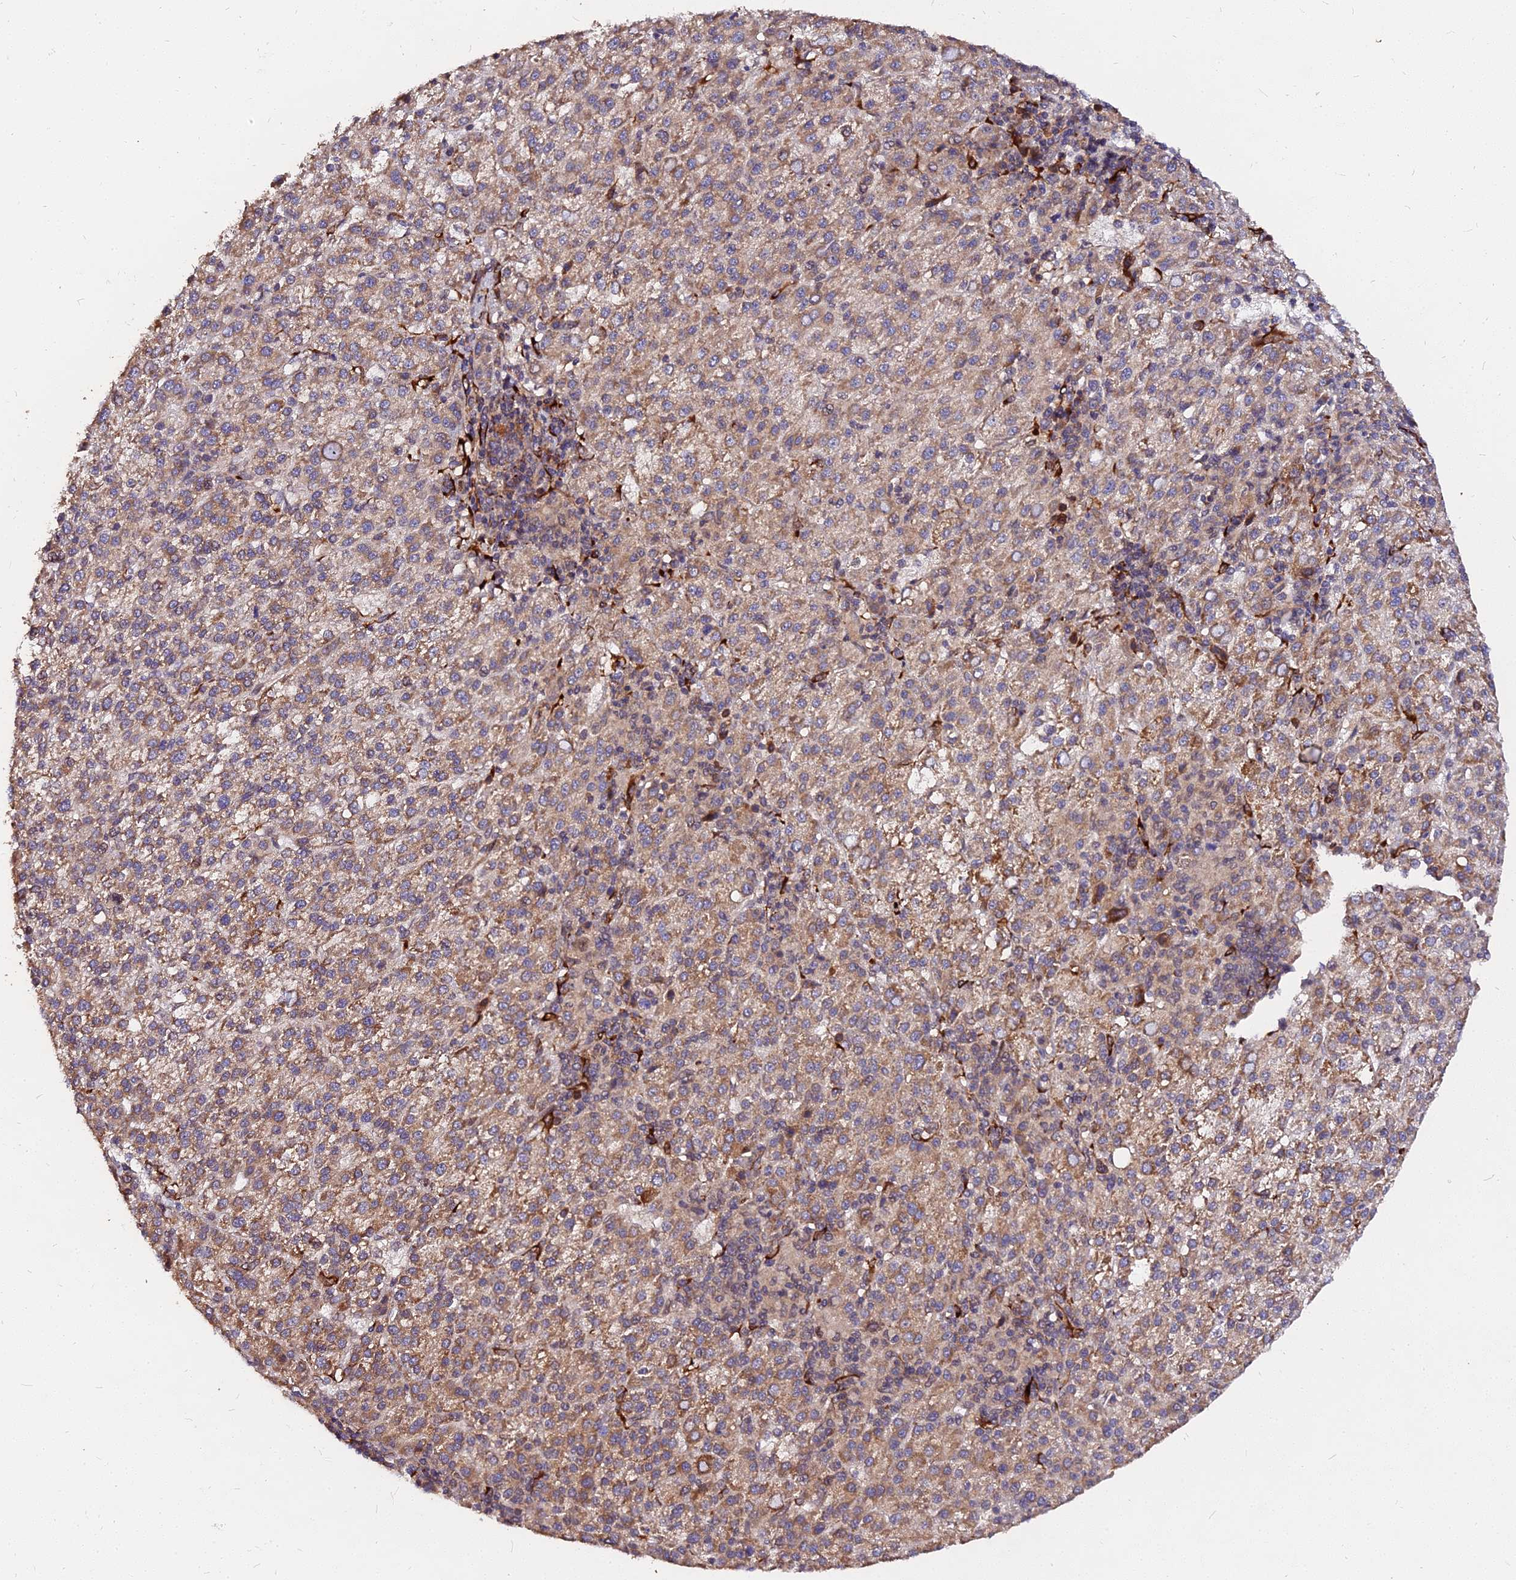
{"staining": {"intensity": "moderate", "quantity": ">75%", "location": "cytoplasmic/membranous"}, "tissue": "liver cancer", "cell_type": "Tumor cells", "image_type": "cancer", "snomed": [{"axis": "morphology", "description": "Carcinoma, Hepatocellular, NOS"}, {"axis": "topography", "description": "Liver"}], "caption": "This is an image of immunohistochemistry (IHC) staining of hepatocellular carcinoma (liver), which shows moderate staining in the cytoplasmic/membranous of tumor cells.", "gene": "PDE4D", "patient": {"sex": "female", "age": 58}}